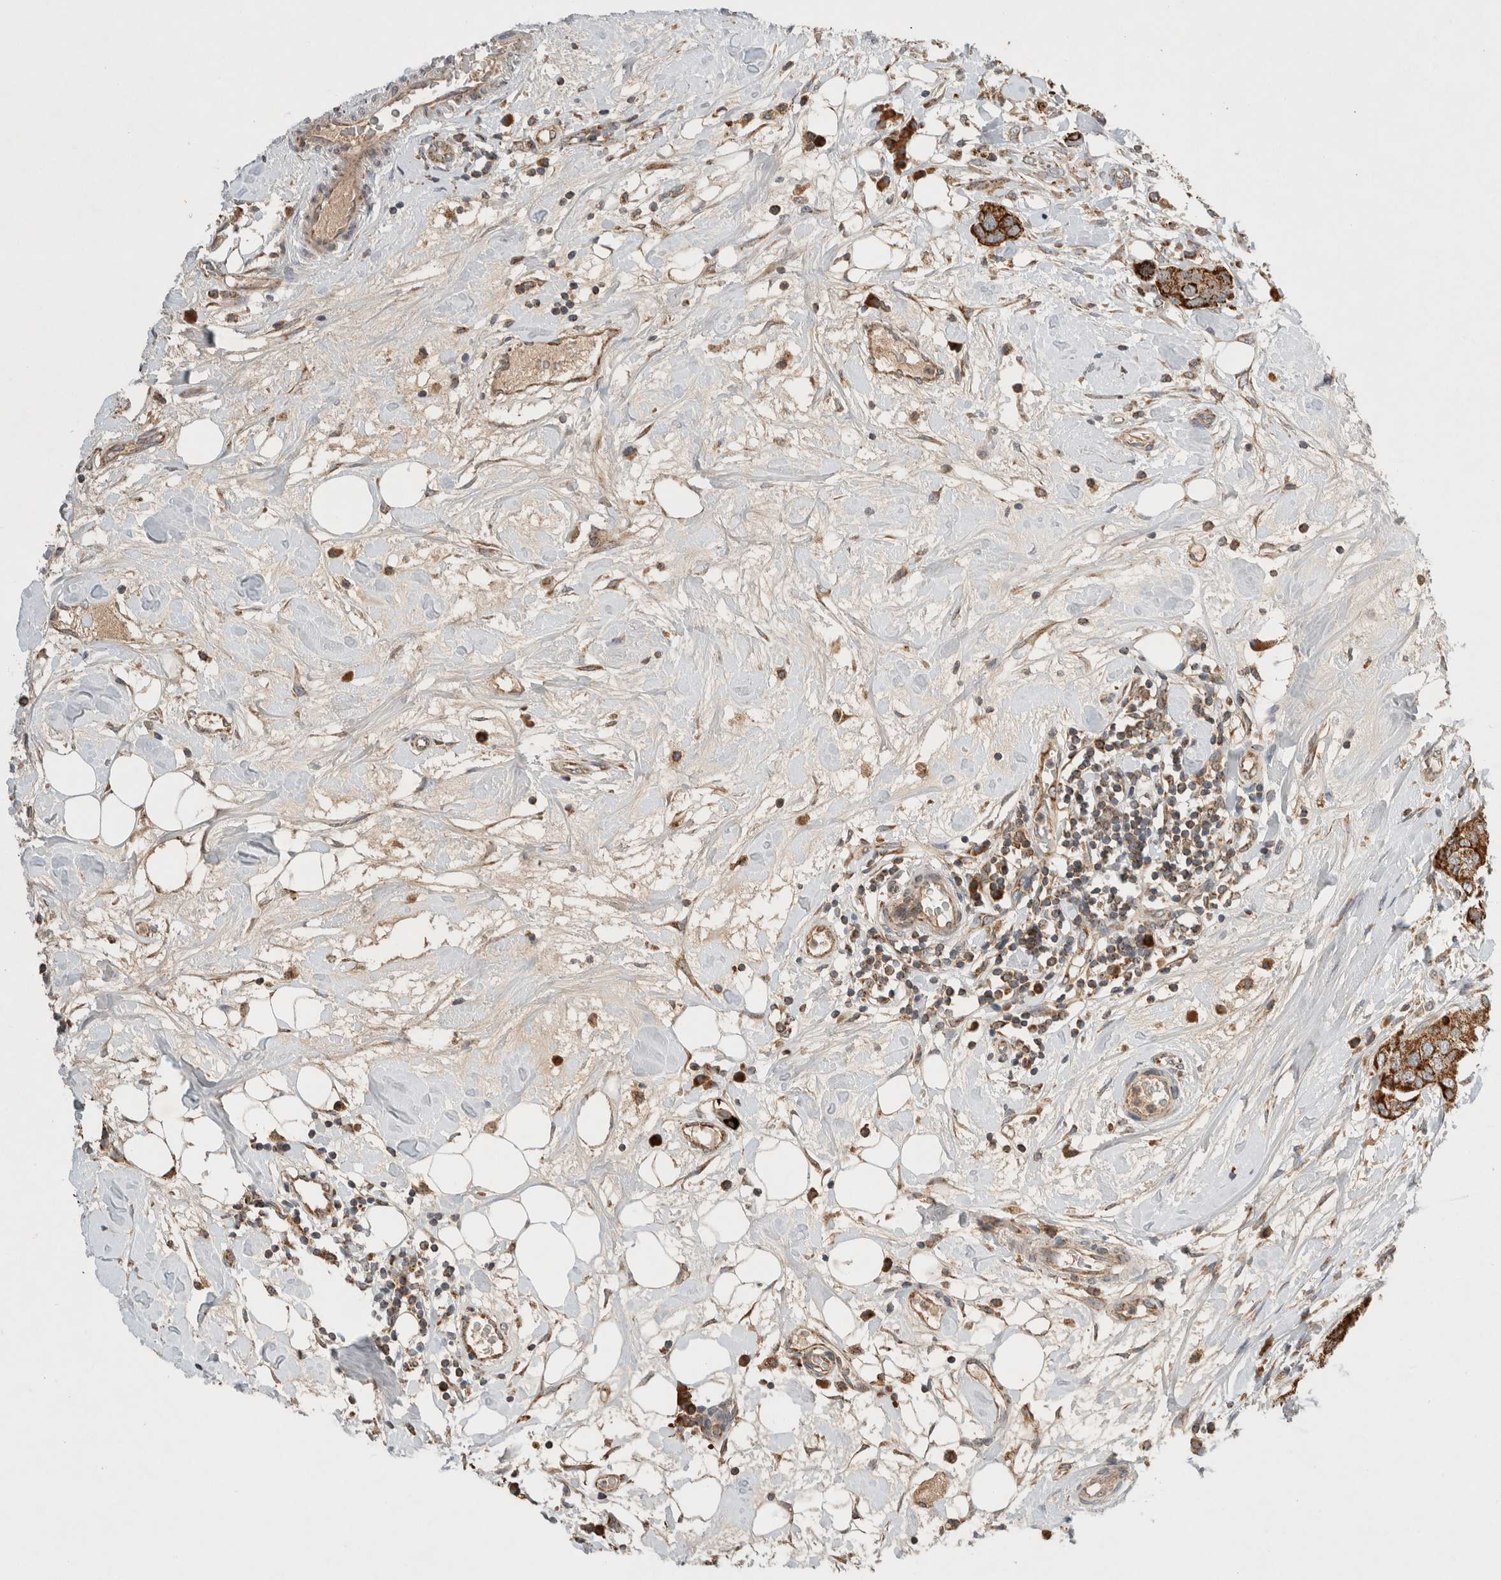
{"staining": {"intensity": "strong", "quantity": ">75%", "location": "cytoplasmic/membranous"}, "tissue": "breast cancer", "cell_type": "Tumor cells", "image_type": "cancer", "snomed": [{"axis": "morphology", "description": "Duct carcinoma"}, {"axis": "topography", "description": "Breast"}], "caption": "Breast cancer (intraductal carcinoma) stained for a protein shows strong cytoplasmic/membranous positivity in tumor cells.", "gene": "AMPD1", "patient": {"sex": "female", "age": 40}}